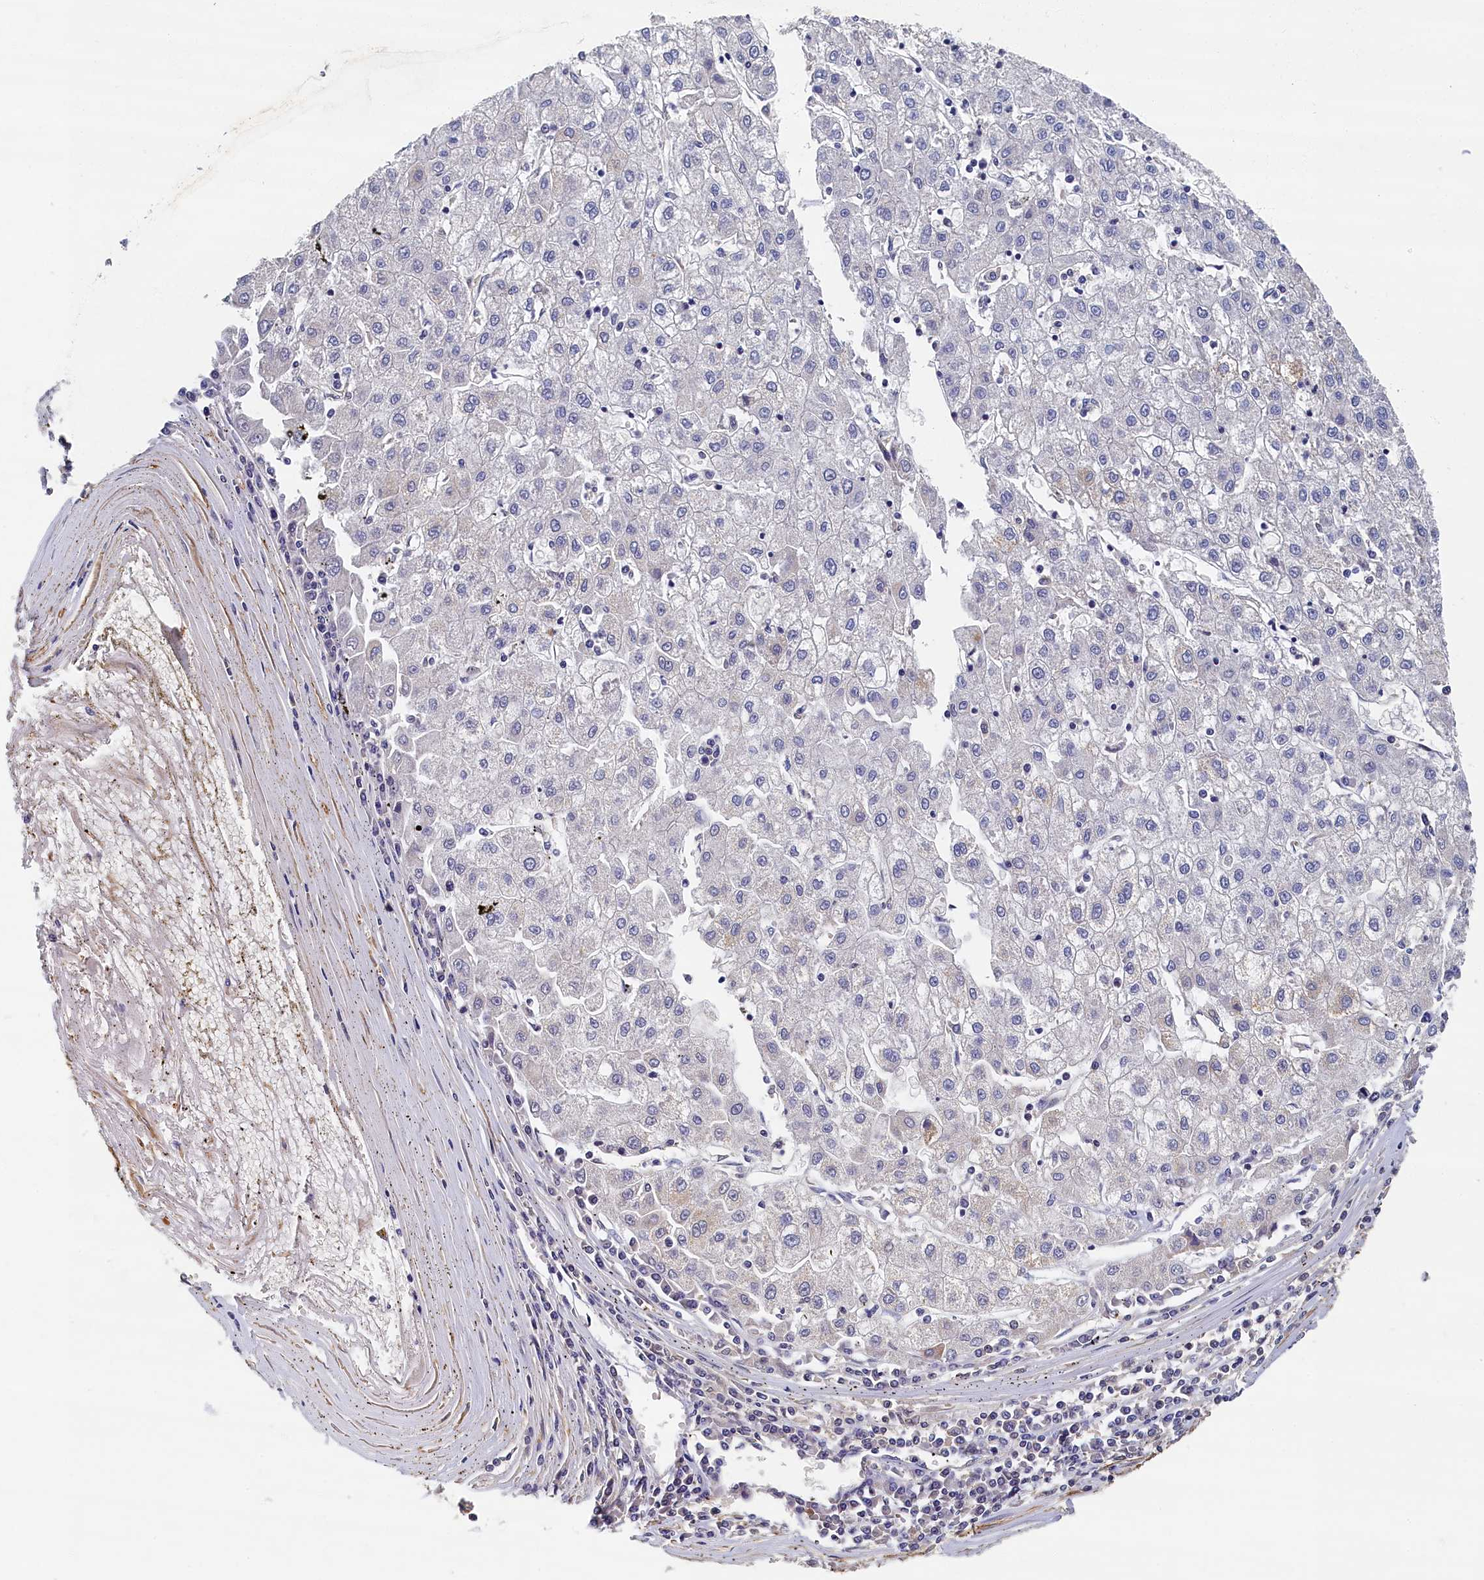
{"staining": {"intensity": "negative", "quantity": "none", "location": "none"}, "tissue": "liver cancer", "cell_type": "Tumor cells", "image_type": "cancer", "snomed": [{"axis": "morphology", "description": "Carcinoma, Hepatocellular, NOS"}, {"axis": "topography", "description": "Liver"}], "caption": "Image shows no protein positivity in tumor cells of liver hepatocellular carcinoma tissue. (DAB immunohistochemistry (IHC), high magnification).", "gene": "TBCB", "patient": {"sex": "male", "age": 72}}